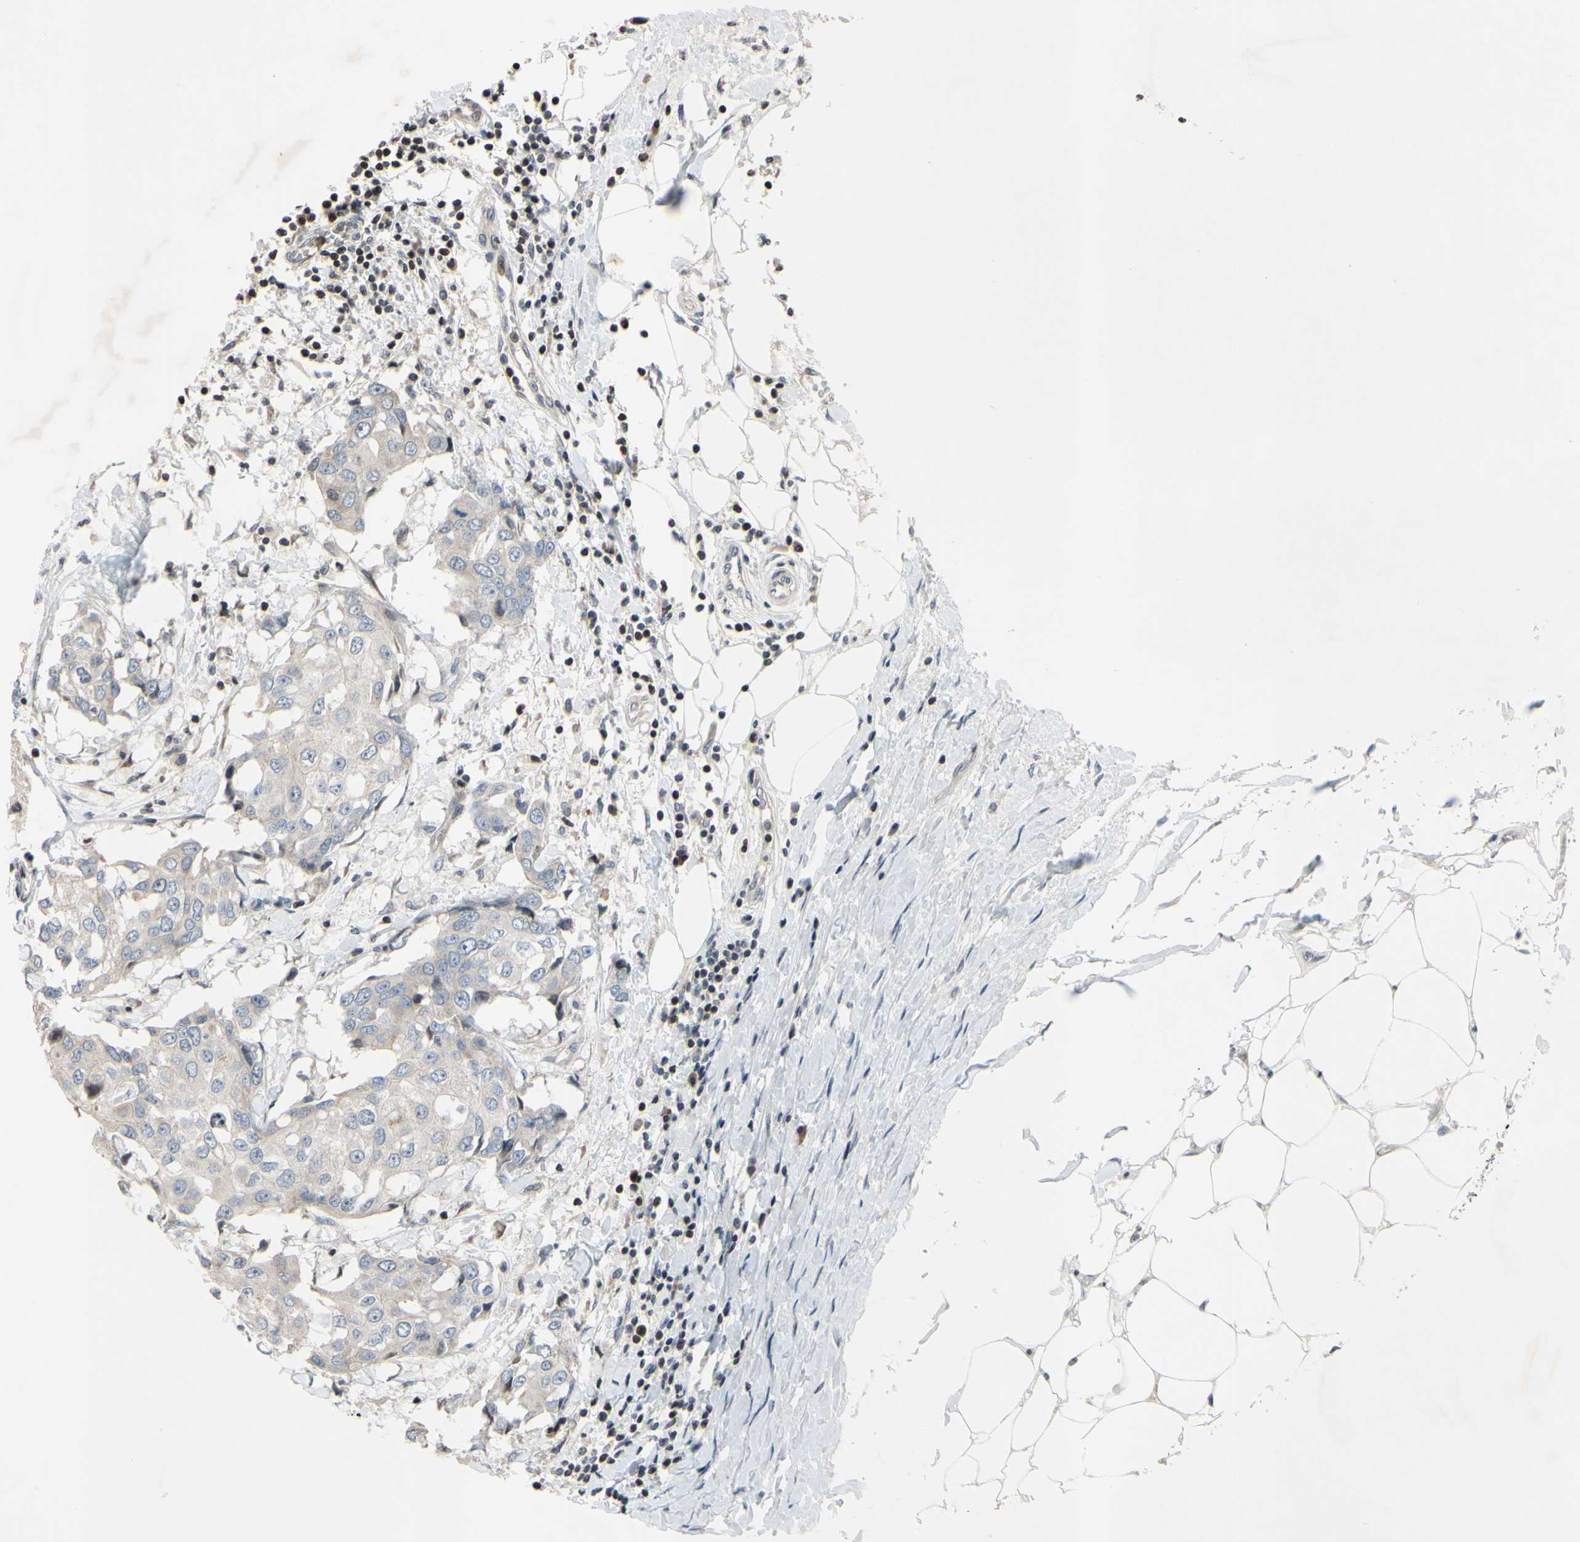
{"staining": {"intensity": "negative", "quantity": "none", "location": "none"}, "tissue": "breast cancer", "cell_type": "Tumor cells", "image_type": "cancer", "snomed": [{"axis": "morphology", "description": "Duct carcinoma"}, {"axis": "topography", "description": "Breast"}], "caption": "Human breast infiltrating ductal carcinoma stained for a protein using IHC demonstrates no expression in tumor cells.", "gene": "ARG1", "patient": {"sex": "female", "age": 27}}